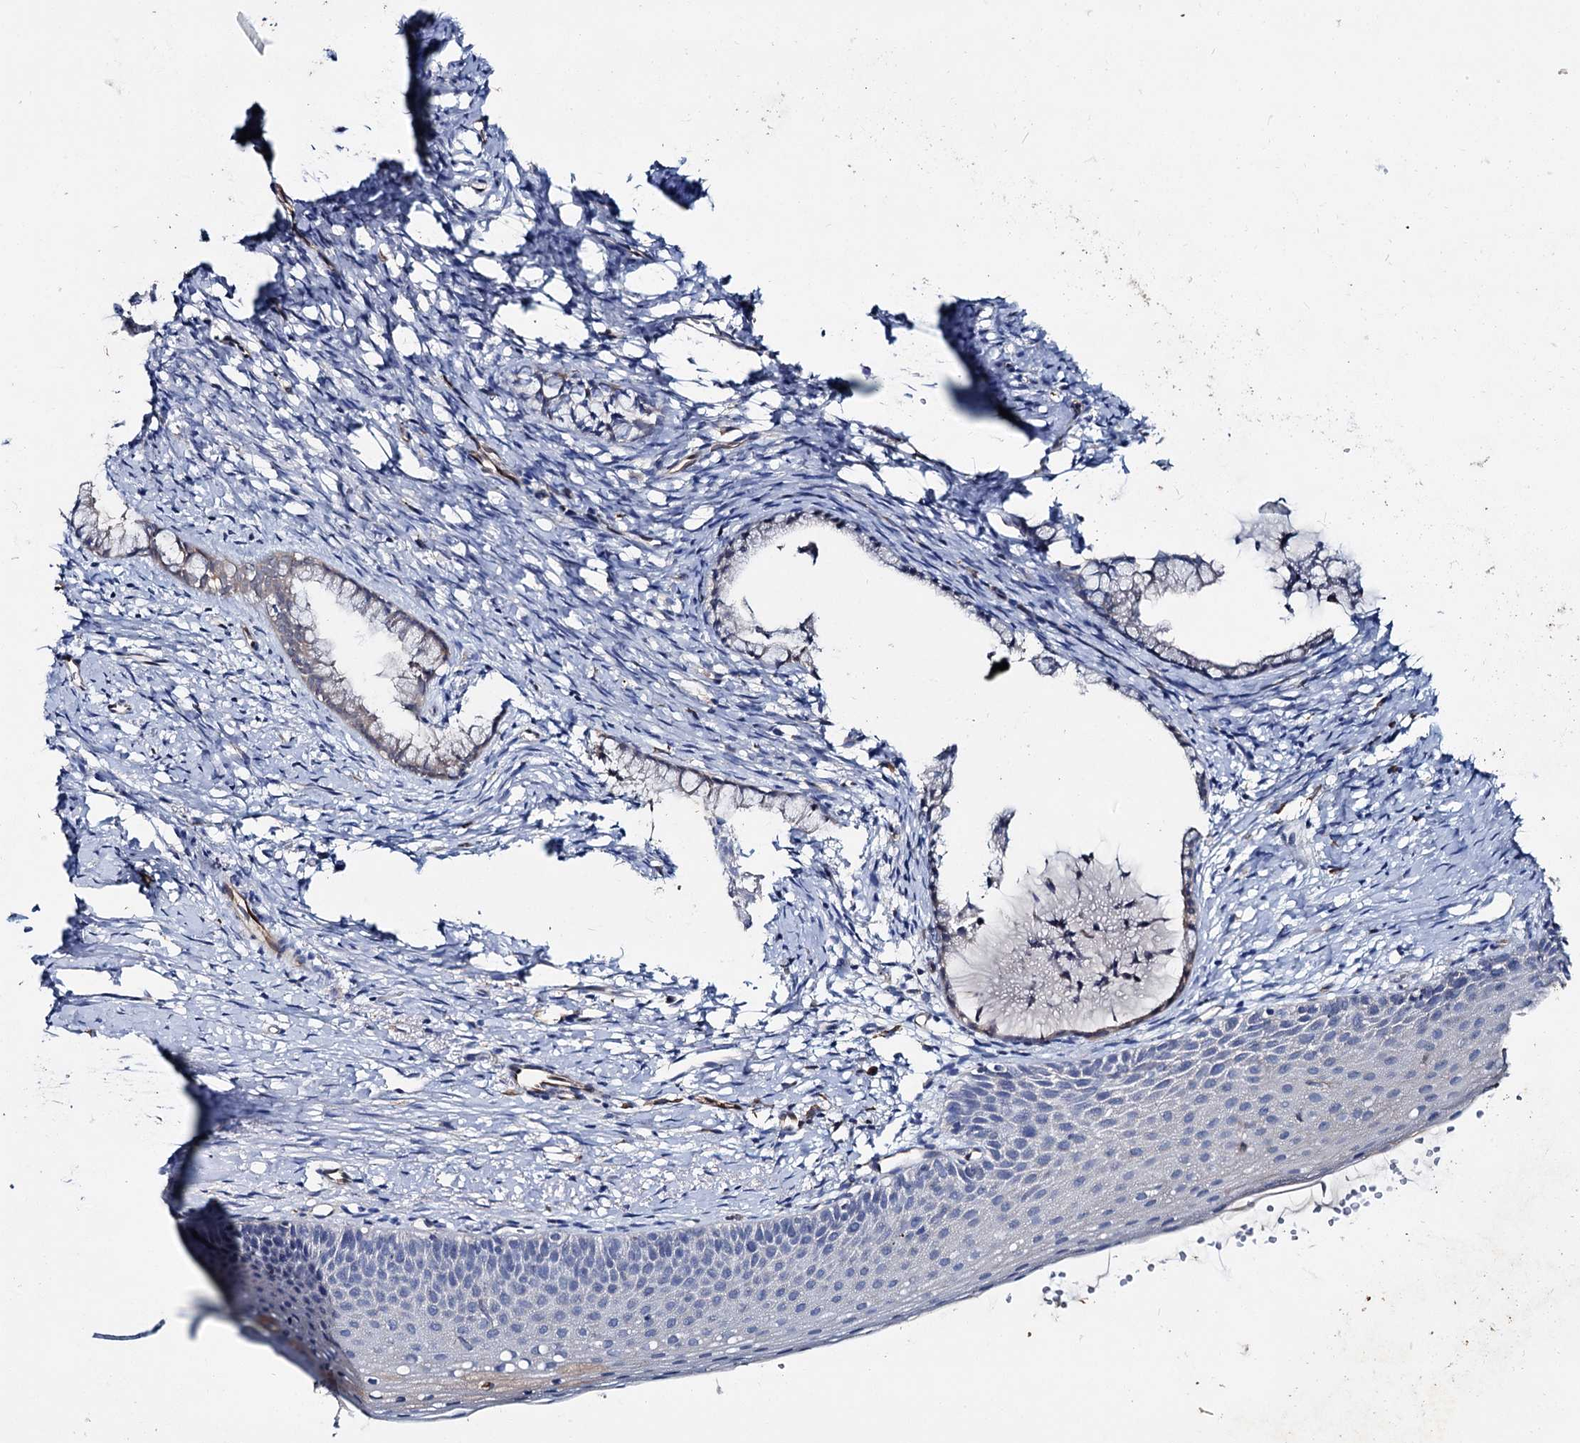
{"staining": {"intensity": "moderate", "quantity": "25%-75%", "location": "cytoplasmic/membranous,nuclear"}, "tissue": "cervix", "cell_type": "Glandular cells", "image_type": "normal", "snomed": [{"axis": "morphology", "description": "Normal tissue, NOS"}, {"axis": "topography", "description": "Cervix"}], "caption": "Glandular cells show medium levels of moderate cytoplasmic/membranous,nuclear positivity in approximately 25%-75% of cells in unremarkable cervix.", "gene": "IL17RD", "patient": {"sex": "female", "age": 36}}